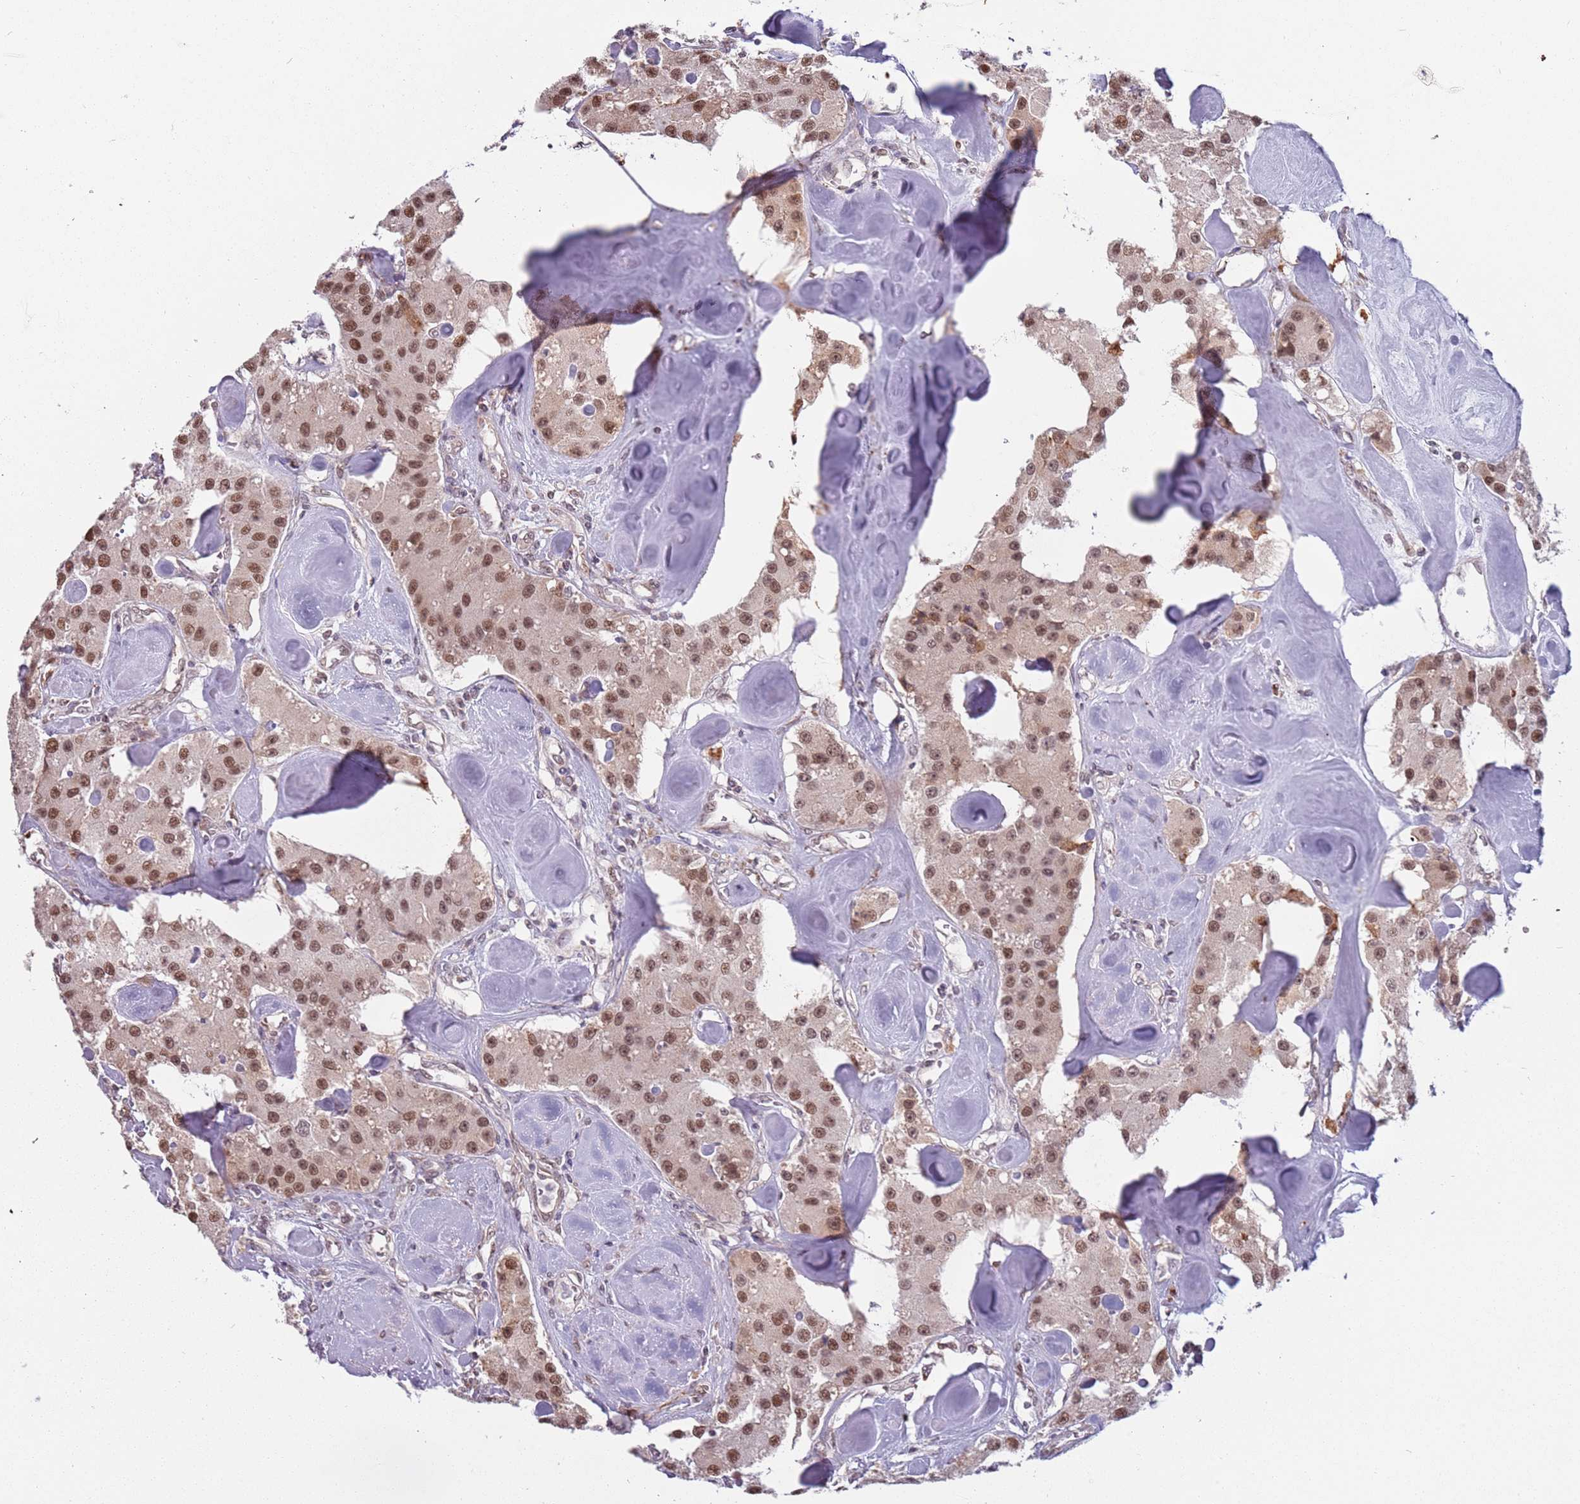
{"staining": {"intensity": "moderate", "quantity": ">75%", "location": "nuclear"}, "tissue": "carcinoid", "cell_type": "Tumor cells", "image_type": "cancer", "snomed": [{"axis": "morphology", "description": "Carcinoid, malignant, NOS"}, {"axis": "topography", "description": "Pancreas"}], "caption": "The histopathology image shows staining of carcinoid, revealing moderate nuclear protein expression (brown color) within tumor cells.", "gene": "BARD1", "patient": {"sex": "male", "age": 41}}